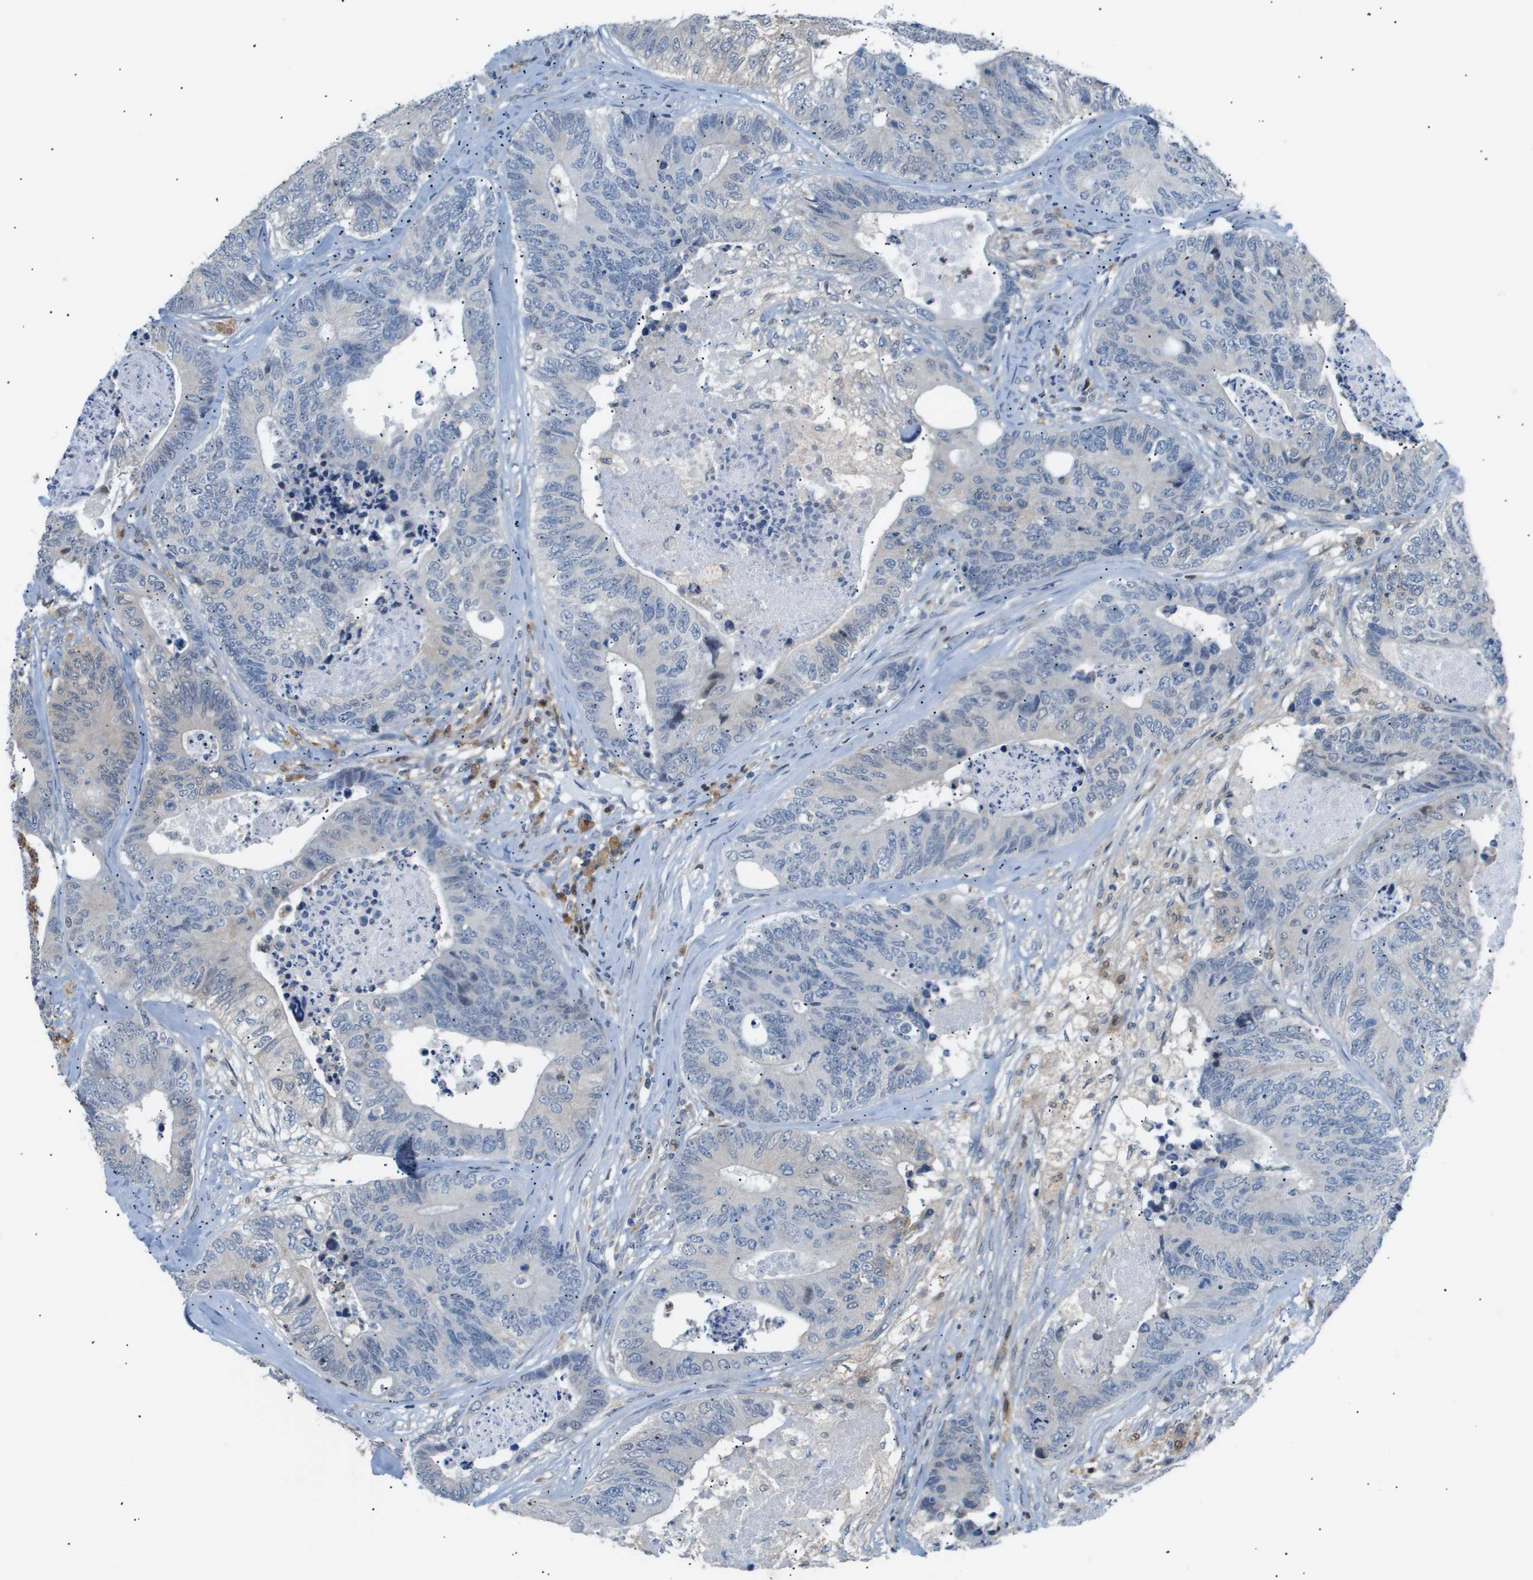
{"staining": {"intensity": "negative", "quantity": "none", "location": "none"}, "tissue": "colorectal cancer", "cell_type": "Tumor cells", "image_type": "cancer", "snomed": [{"axis": "morphology", "description": "Adenocarcinoma, NOS"}, {"axis": "topography", "description": "Colon"}], "caption": "Immunohistochemical staining of human adenocarcinoma (colorectal) displays no significant expression in tumor cells.", "gene": "AKR1A1", "patient": {"sex": "female", "age": 67}}